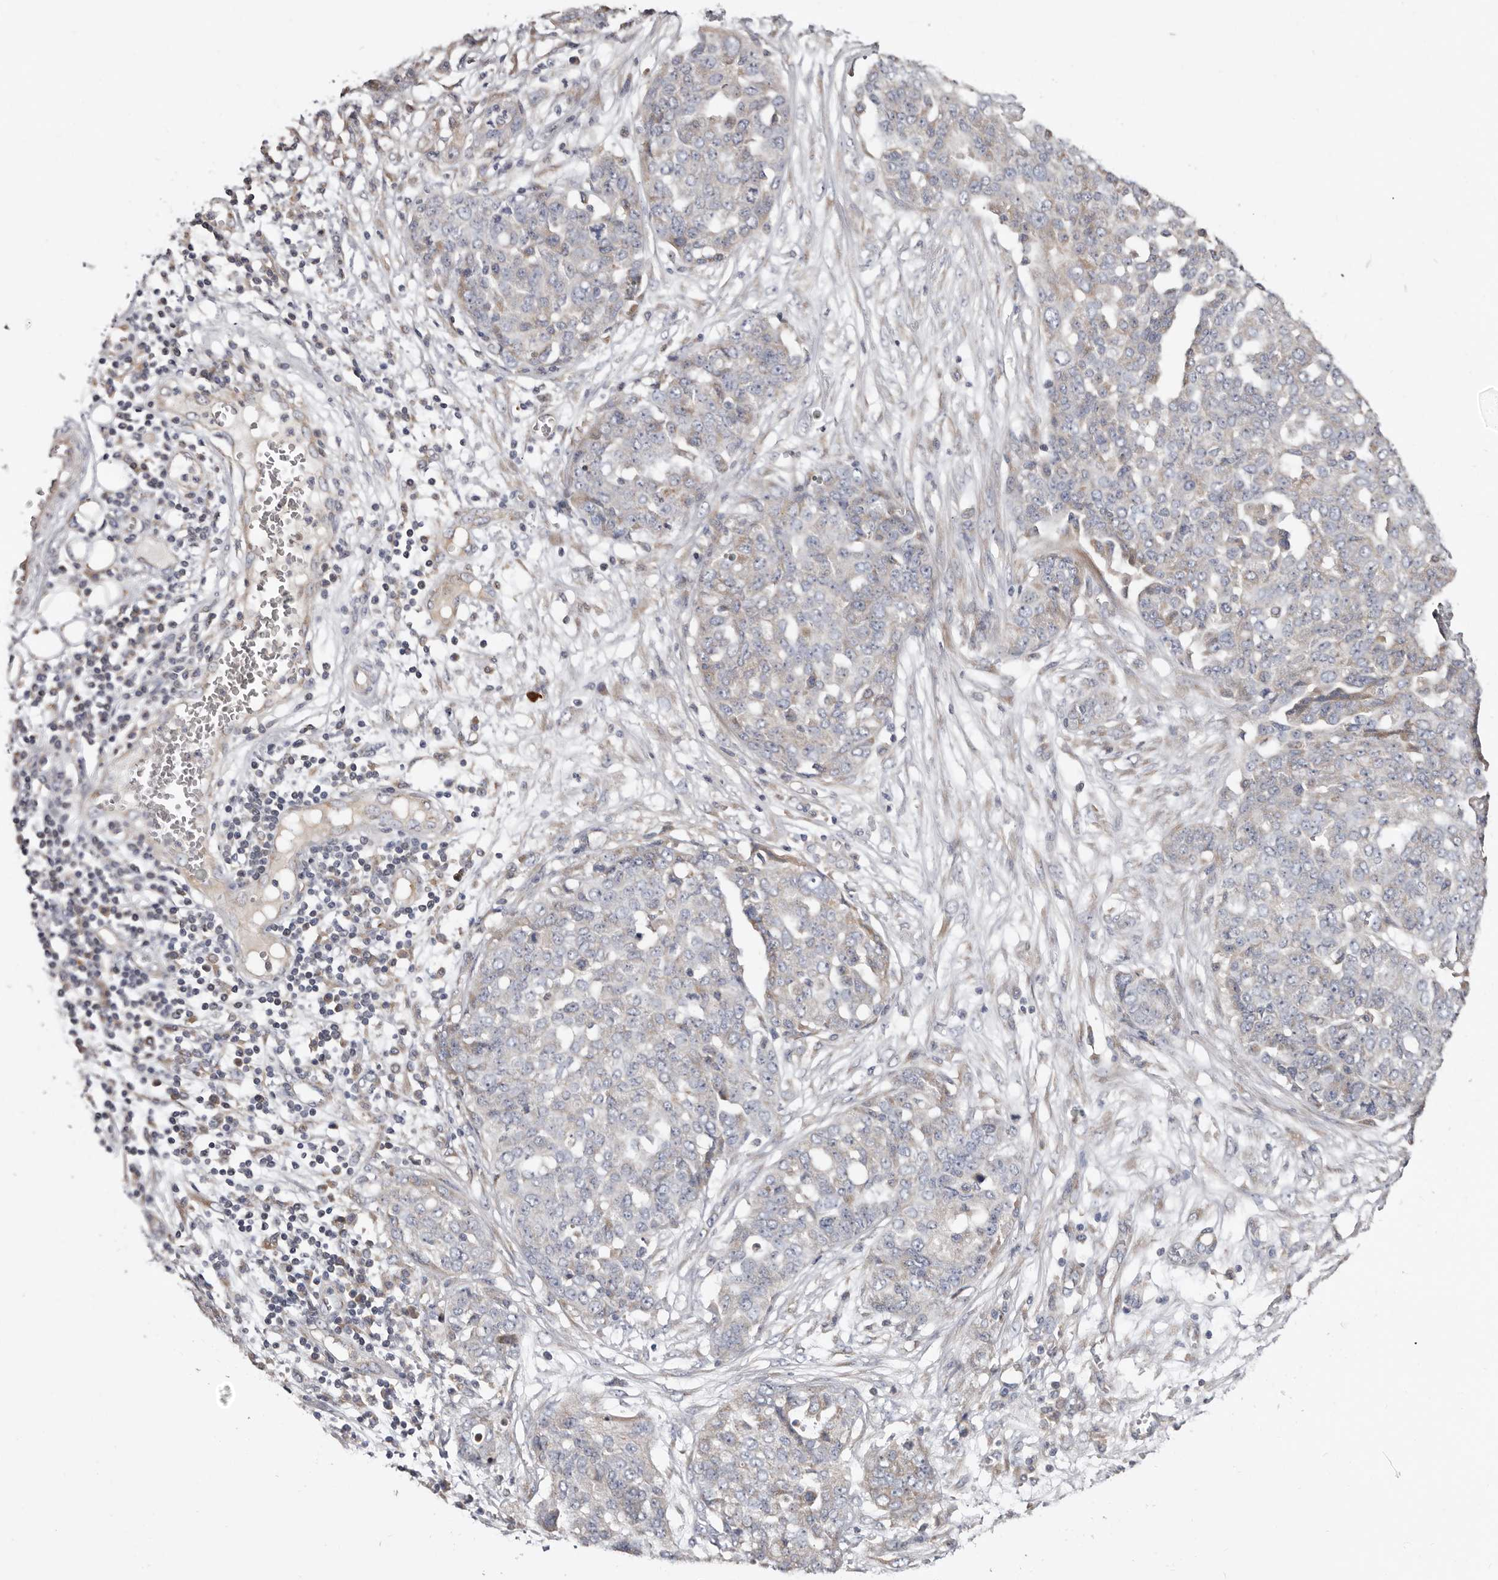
{"staining": {"intensity": "negative", "quantity": "none", "location": "none"}, "tissue": "ovarian cancer", "cell_type": "Tumor cells", "image_type": "cancer", "snomed": [{"axis": "morphology", "description": "Cystadenocarcinoma, serous, NOS"}, {"axis": "topography", "description": "Soft tissue"}, {"axis": "topography", "description": "Ovary"}], "caption": "This image is of ovarian cancer (serous cystadenocarcinoma) stained with immunohistochemistry (IHC) to label a protein in brown with the nuclei are counter-stained blue. There is no positivity in tumor cells.", "gene": "ASIC5", "patient": {"sex": "female", "age": 57}}